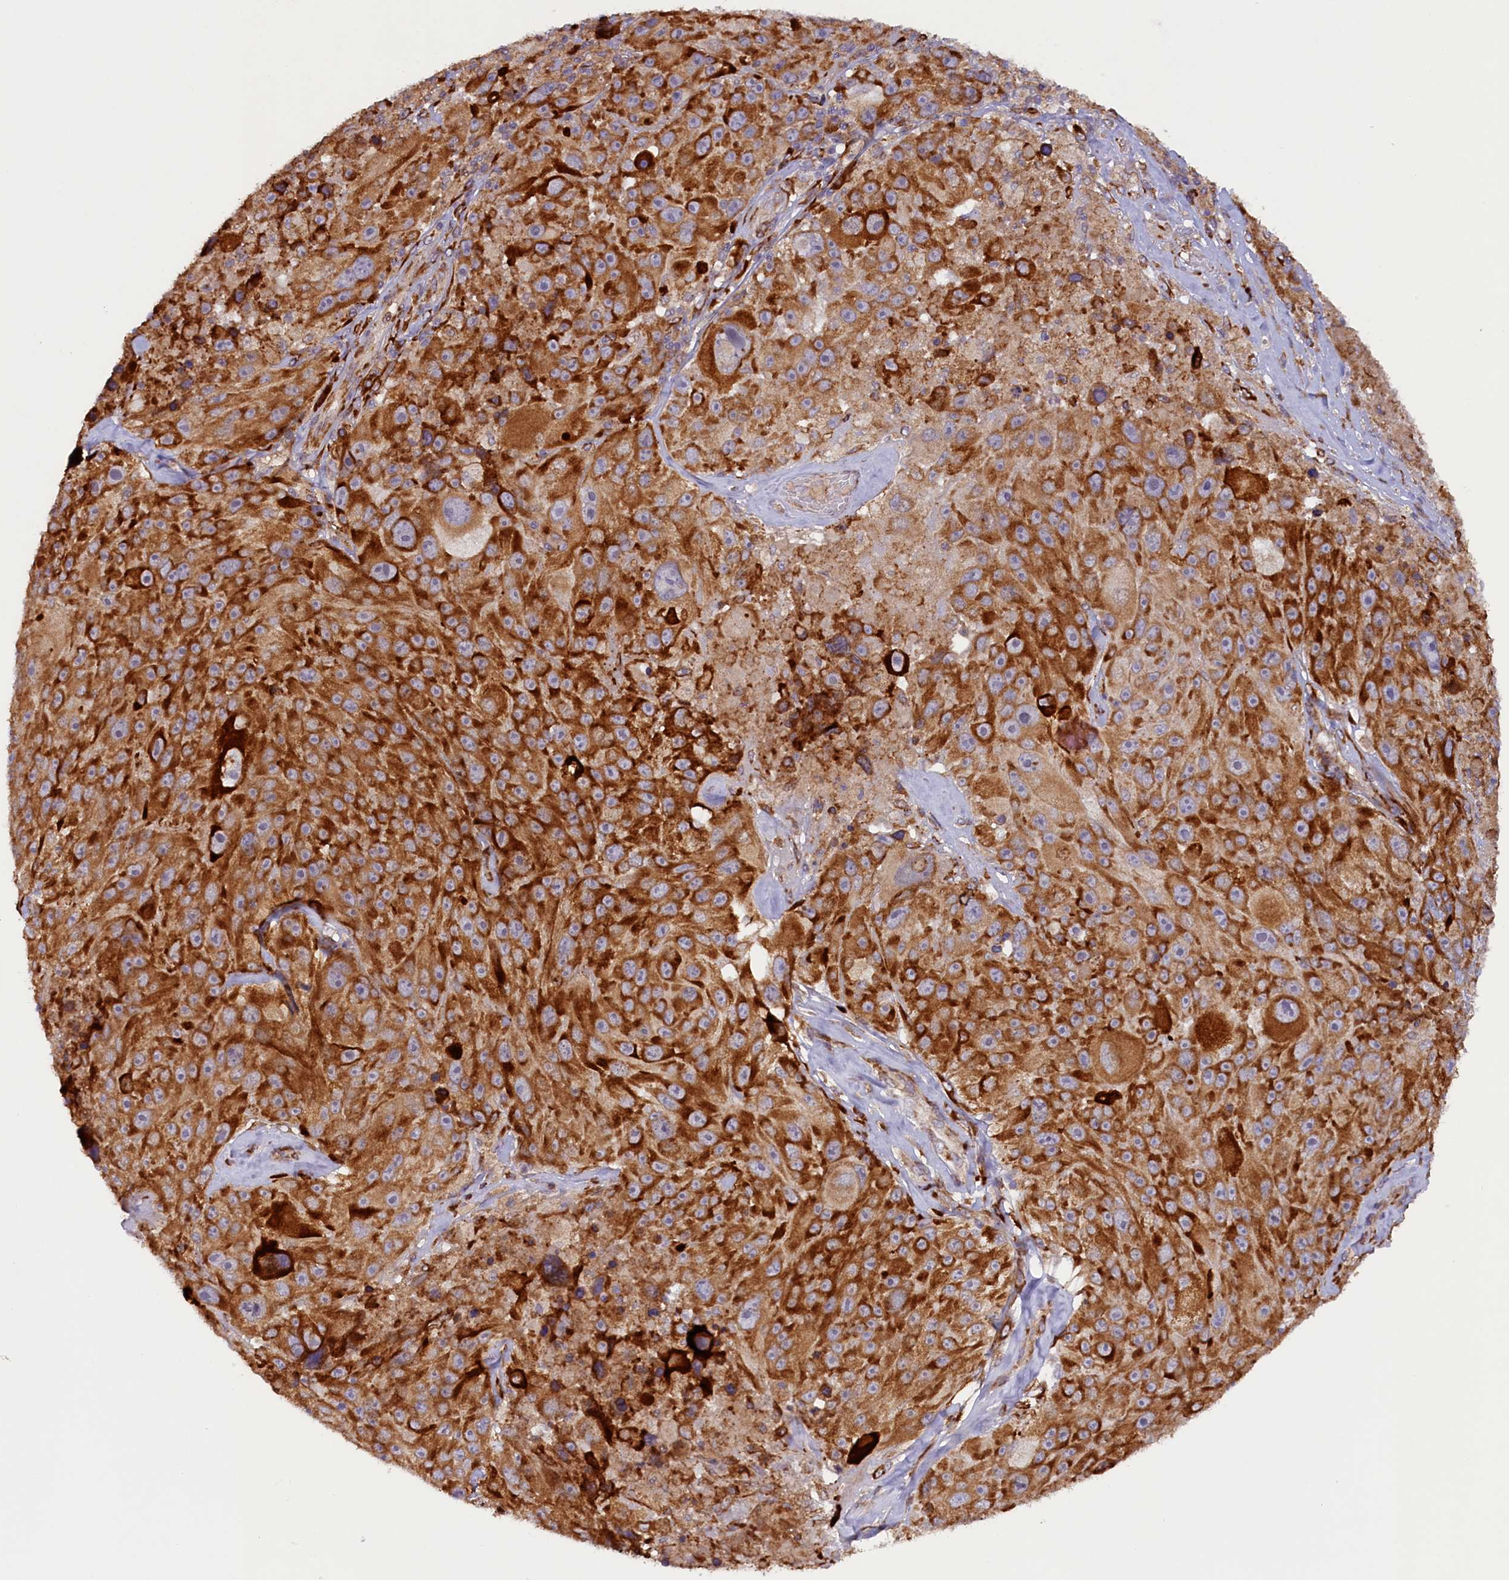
{"staining": {"intensity": "strong", "quantity": ">75%", "location": "cytoplasmic/membranous"}, "tissue": "melanoma", "cell_type": "Tumor cells", "image_type": "cancer", "snomed": [{"axis": "morphology", "description": "Malignant melanoma, Metastatic site"}, {"axis": "topography", "description": "Lymph node"}], "caption": "Malignant melanoma (metastatic site) stained with DAB immunohistochemistry exhibits high levels of strong cytoplasmic/membranous staining in approximately >75% of tumor cells.", "gene": "SSC5D", "patient": {"sex": "male", "age": 62}}